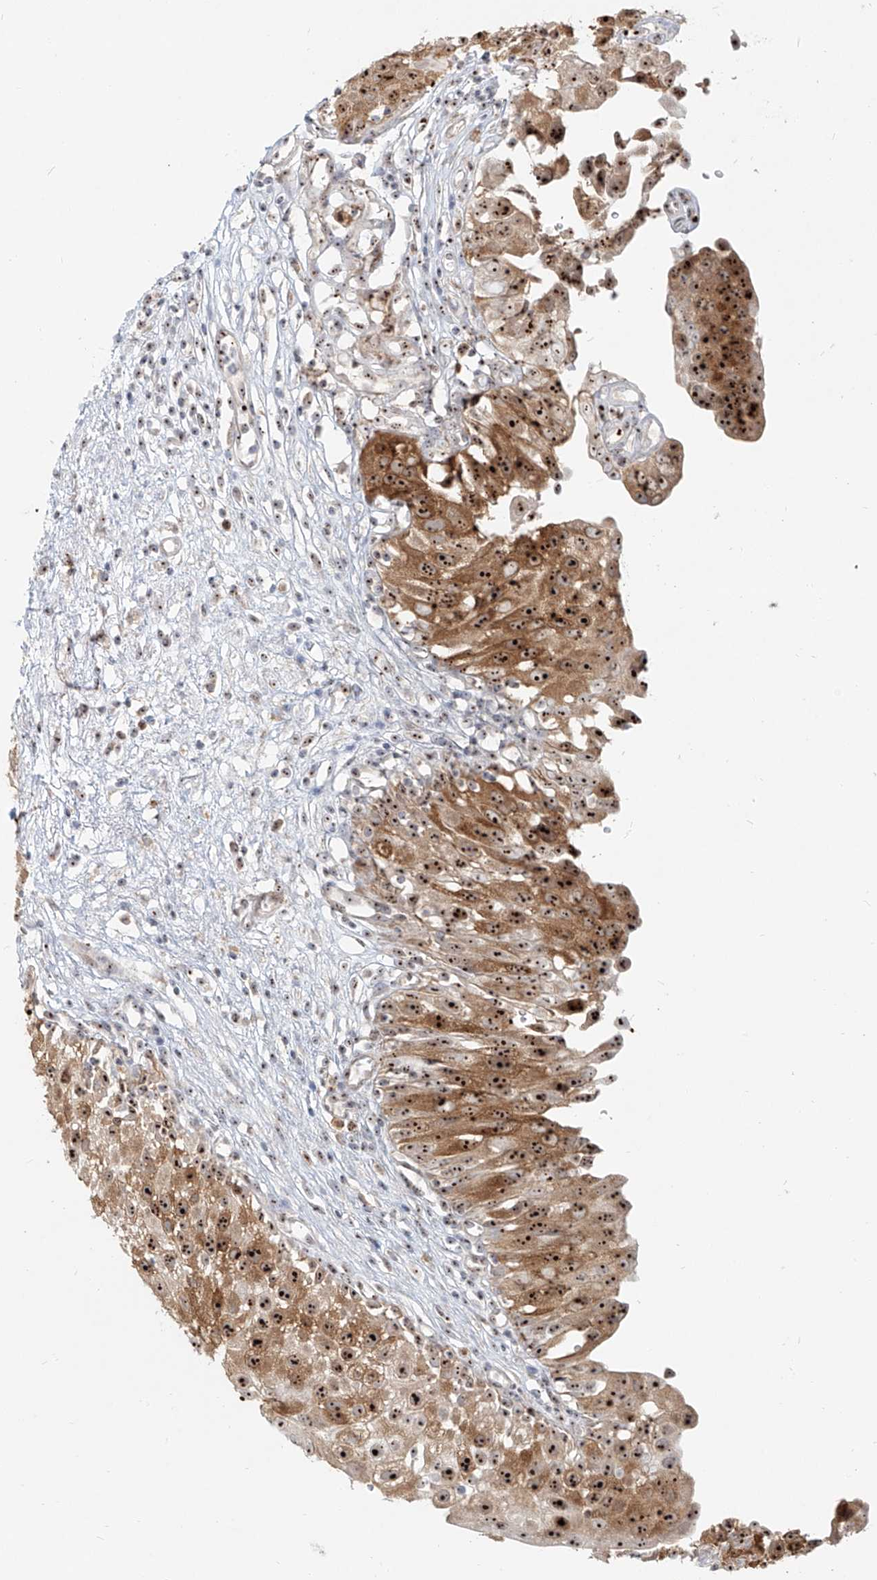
{"staining": {"intensity": "strong", "quantity": ">75%", "location": "cytoplasmic/membranous,nuclear"}, "tissue": "urinary bladder", "cell_type": "Urothelial cells", "image_type": "normal", "snomed": [{"axis": "morphology", "description": "Normal tissue, NOS"}, {"axis": "topography", "description": "Urinary bladder"}], "caption": "Immunohistochemical staining of unremarkable urinary bladder demonstrates >75% levels of strong cytoplasmic/membranous,nuclear protein positivity in about >75% of urothelial cells. (Brightfield microscopy of DAB IHC at high magnification).", "gene": "BYSL", "patient": {"sex": "male", "age": 51}}